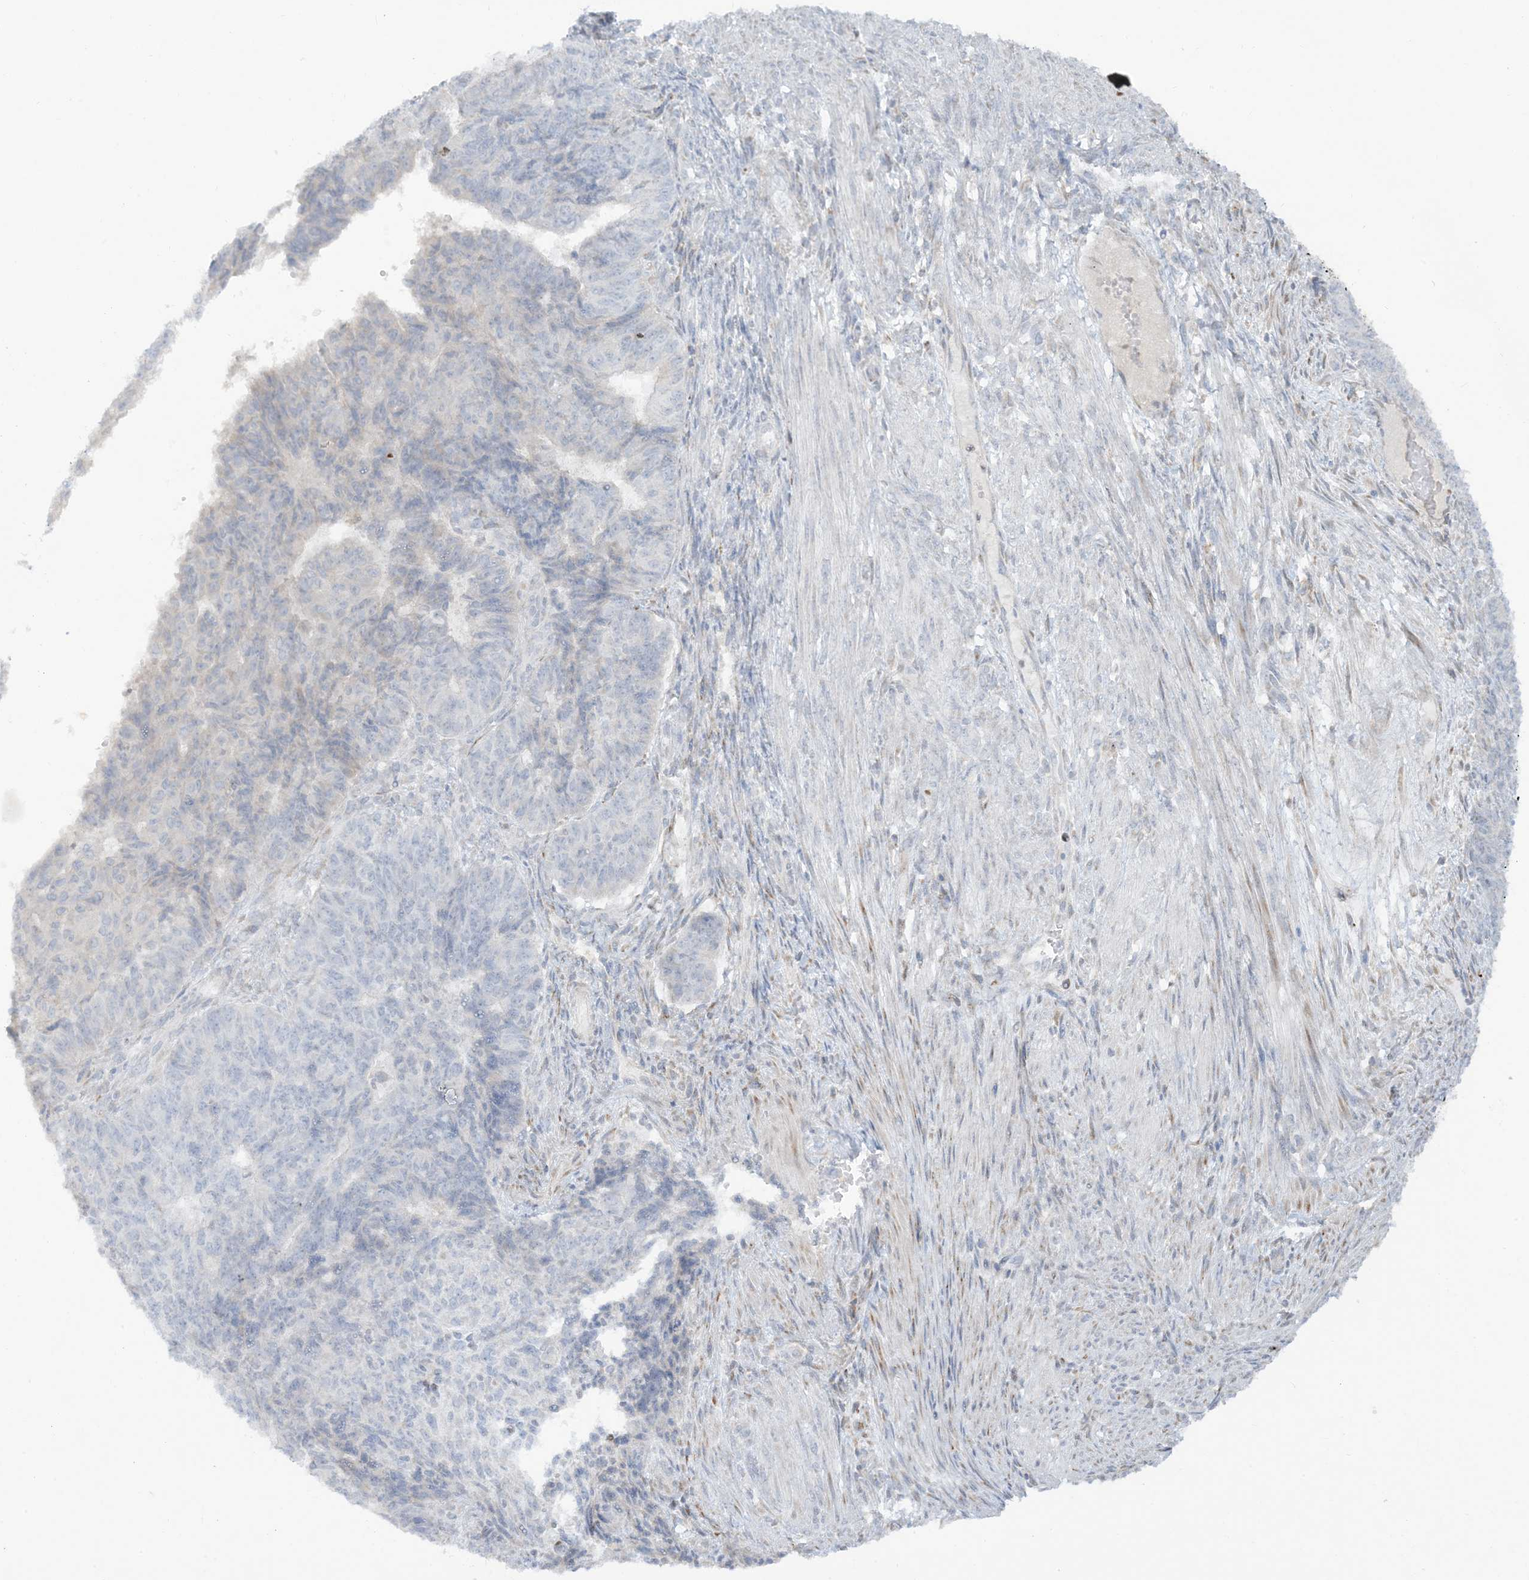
{"staining": {"intensity": "negative", "quantity": "none", "location": "none"}, "tissue": "endometrial cancer", "cell_type": "Tumor cells", "image_type": "cancer", "snomed": [{"axis": "morphology", "description": "Adenocarcinoma, NOS"}, {"axis": "topography", "description": "Endometrium"}], "caption": "IHC micrograph of neoplastic tissue: endometrial cancer stained with DAB (3,3'-diaminobenzidine) reveals no significant protein expression in tumor cells. (DAB immunohistochemistry, high magnification).", "gene": "LOXL3", "patient": {"sex": "female", "age": 32}}